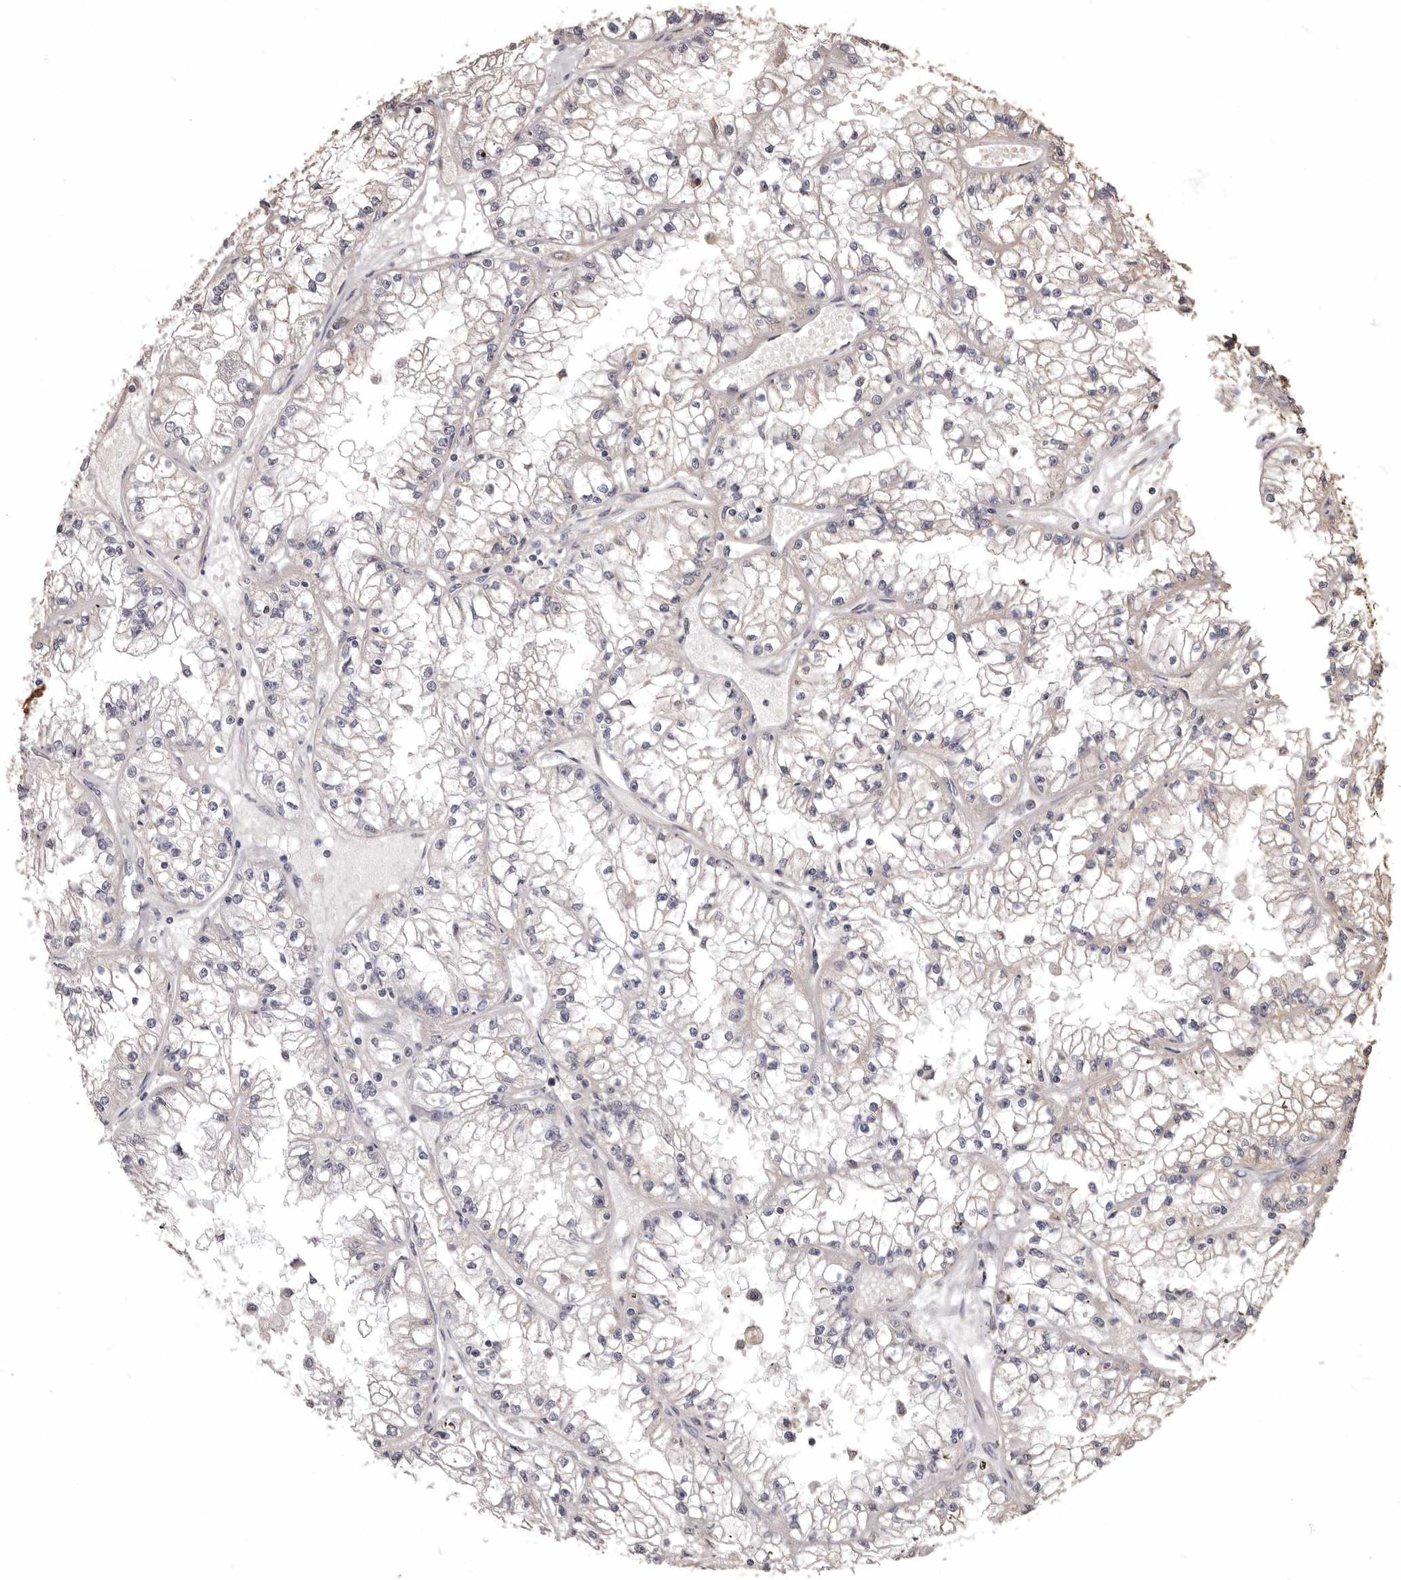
{"staining": {"intensity": "negative", "quantity": "none", "location": "none"}, "tissue": "renal cancer", "cell_type": "Tumor cells", "image_type": "cancer", "snomed": [{"axis": "morphology", "description": "Adenocarcinoma, NOS"}, {"axis": "topography", "description": "Kidney"}], "caption": "This is an immunohistochemistry (IHC) image of human renal adenocarcinoma. There is no staining in tumor cells.", "gene": "ETNK1", "patient": {"sex": "male", "age": 56}}